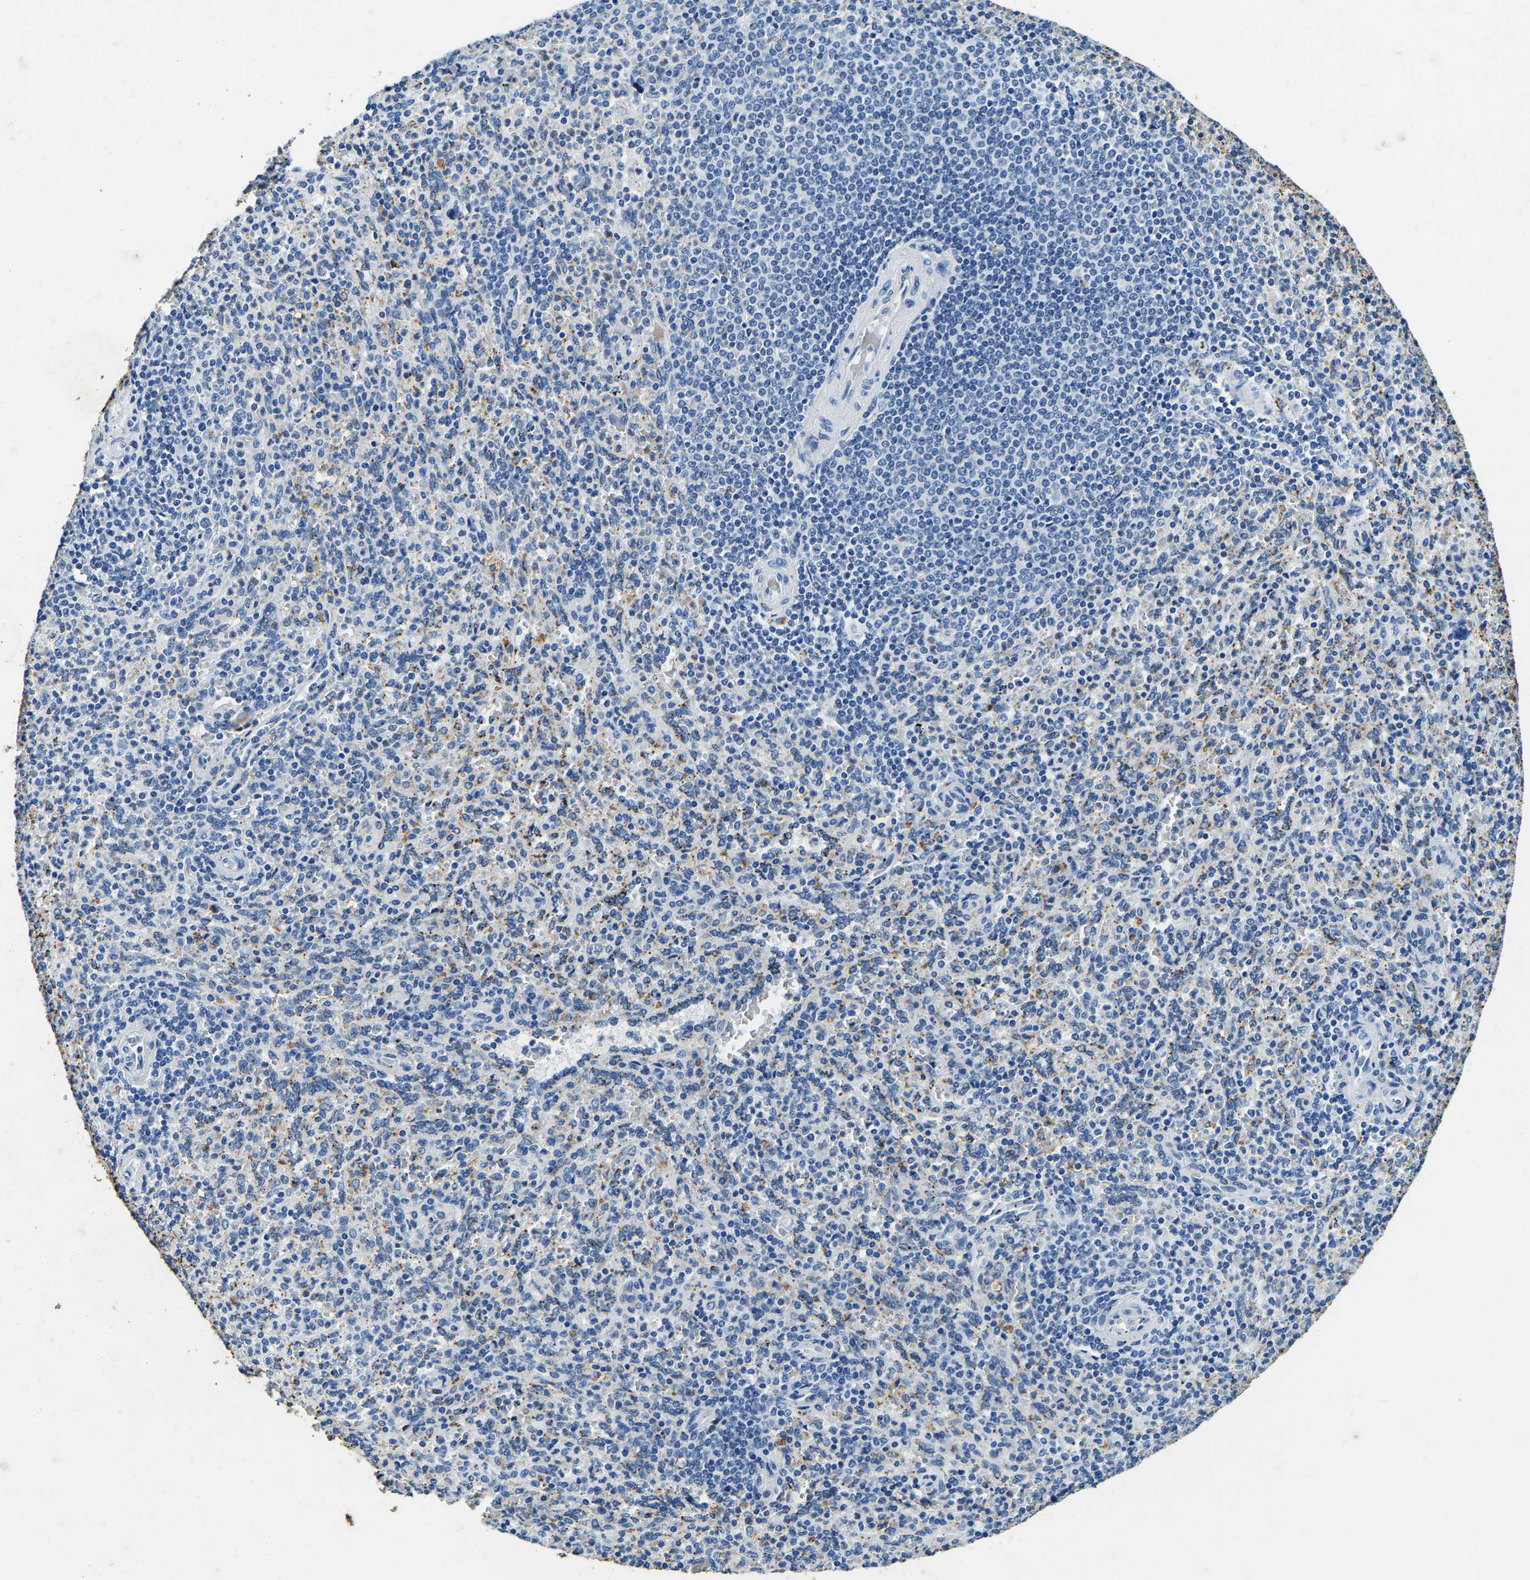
{"staining": {"intensity": "negative", "quantity": "none", "location": "none"}, "tissue": "spleen", "cell_type": "Cells in red pulp", "image_type": "normal", "snomed": [{"axis": "morphology", "description": "Normal tissue, NOS"}, {"axis": "topography", "description": "Spleen"}], "caption": "Photomicrograph shows no protein positivity in cells in red pulp of unremarkable spleen. (DAB immunohistochemistry (IHC) with hematoxylin counter stain).", "gene": "UBN2", "patient": {"sex": "male", "age": 36}}